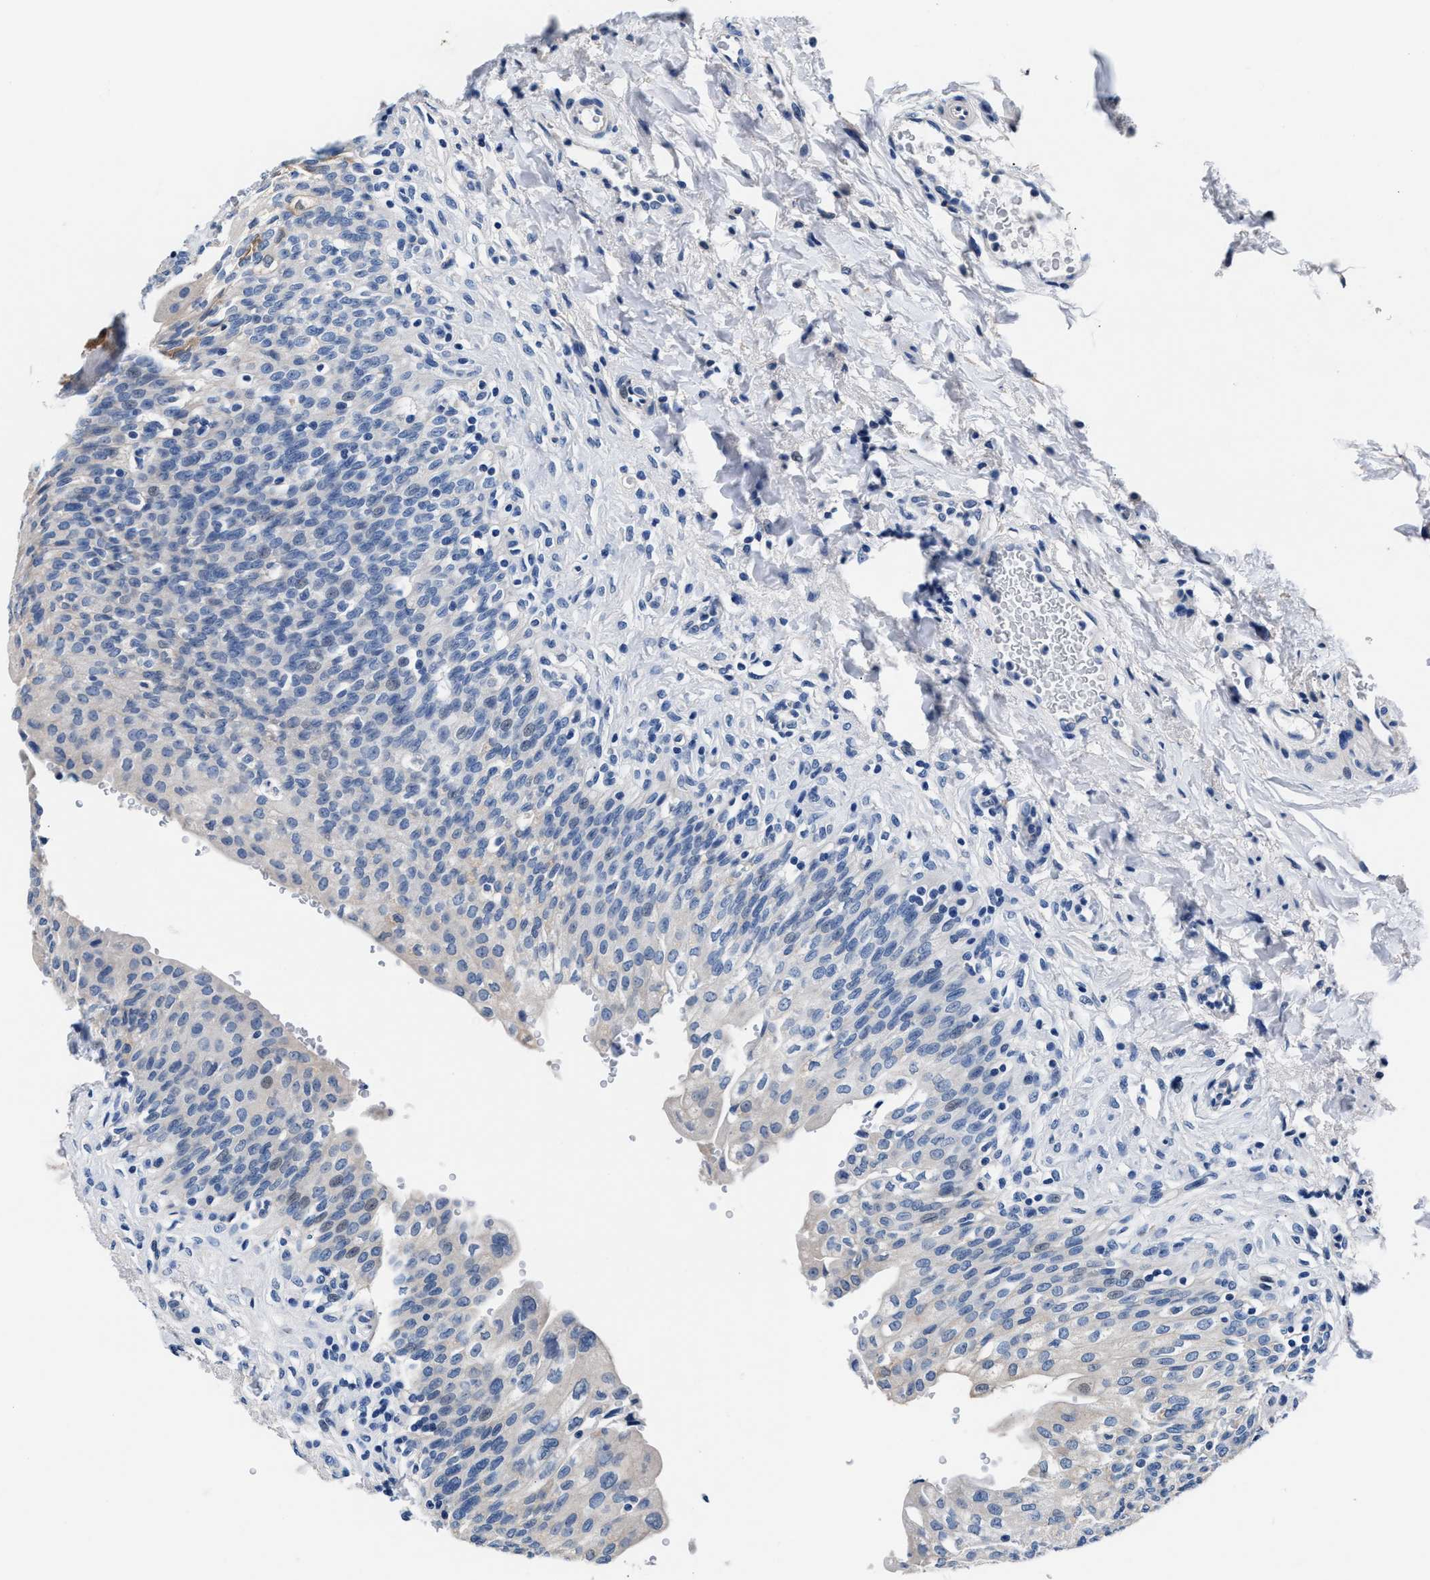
{"staining": {"intensity": "negative", "quantity": "none", "location": "none"}, "tissue": "urinary bladder", "cell_type": "Urothelial cells", "image_type": "normal", "snomed": [{"axis": "morphology", "description": "Urothelial carcinoma, High grade"}, {"axis": "topography", "description": "Urinary bladder"}], "caption": "High magnification brightfield microscopy of normal urinary bladder stained with DAB (brown) and counterstained with hematoxylin (blue): urothelial cells show no significant positivity.", "gene": "GSTM1", "patient": {"sex": "male", "age": 46}}